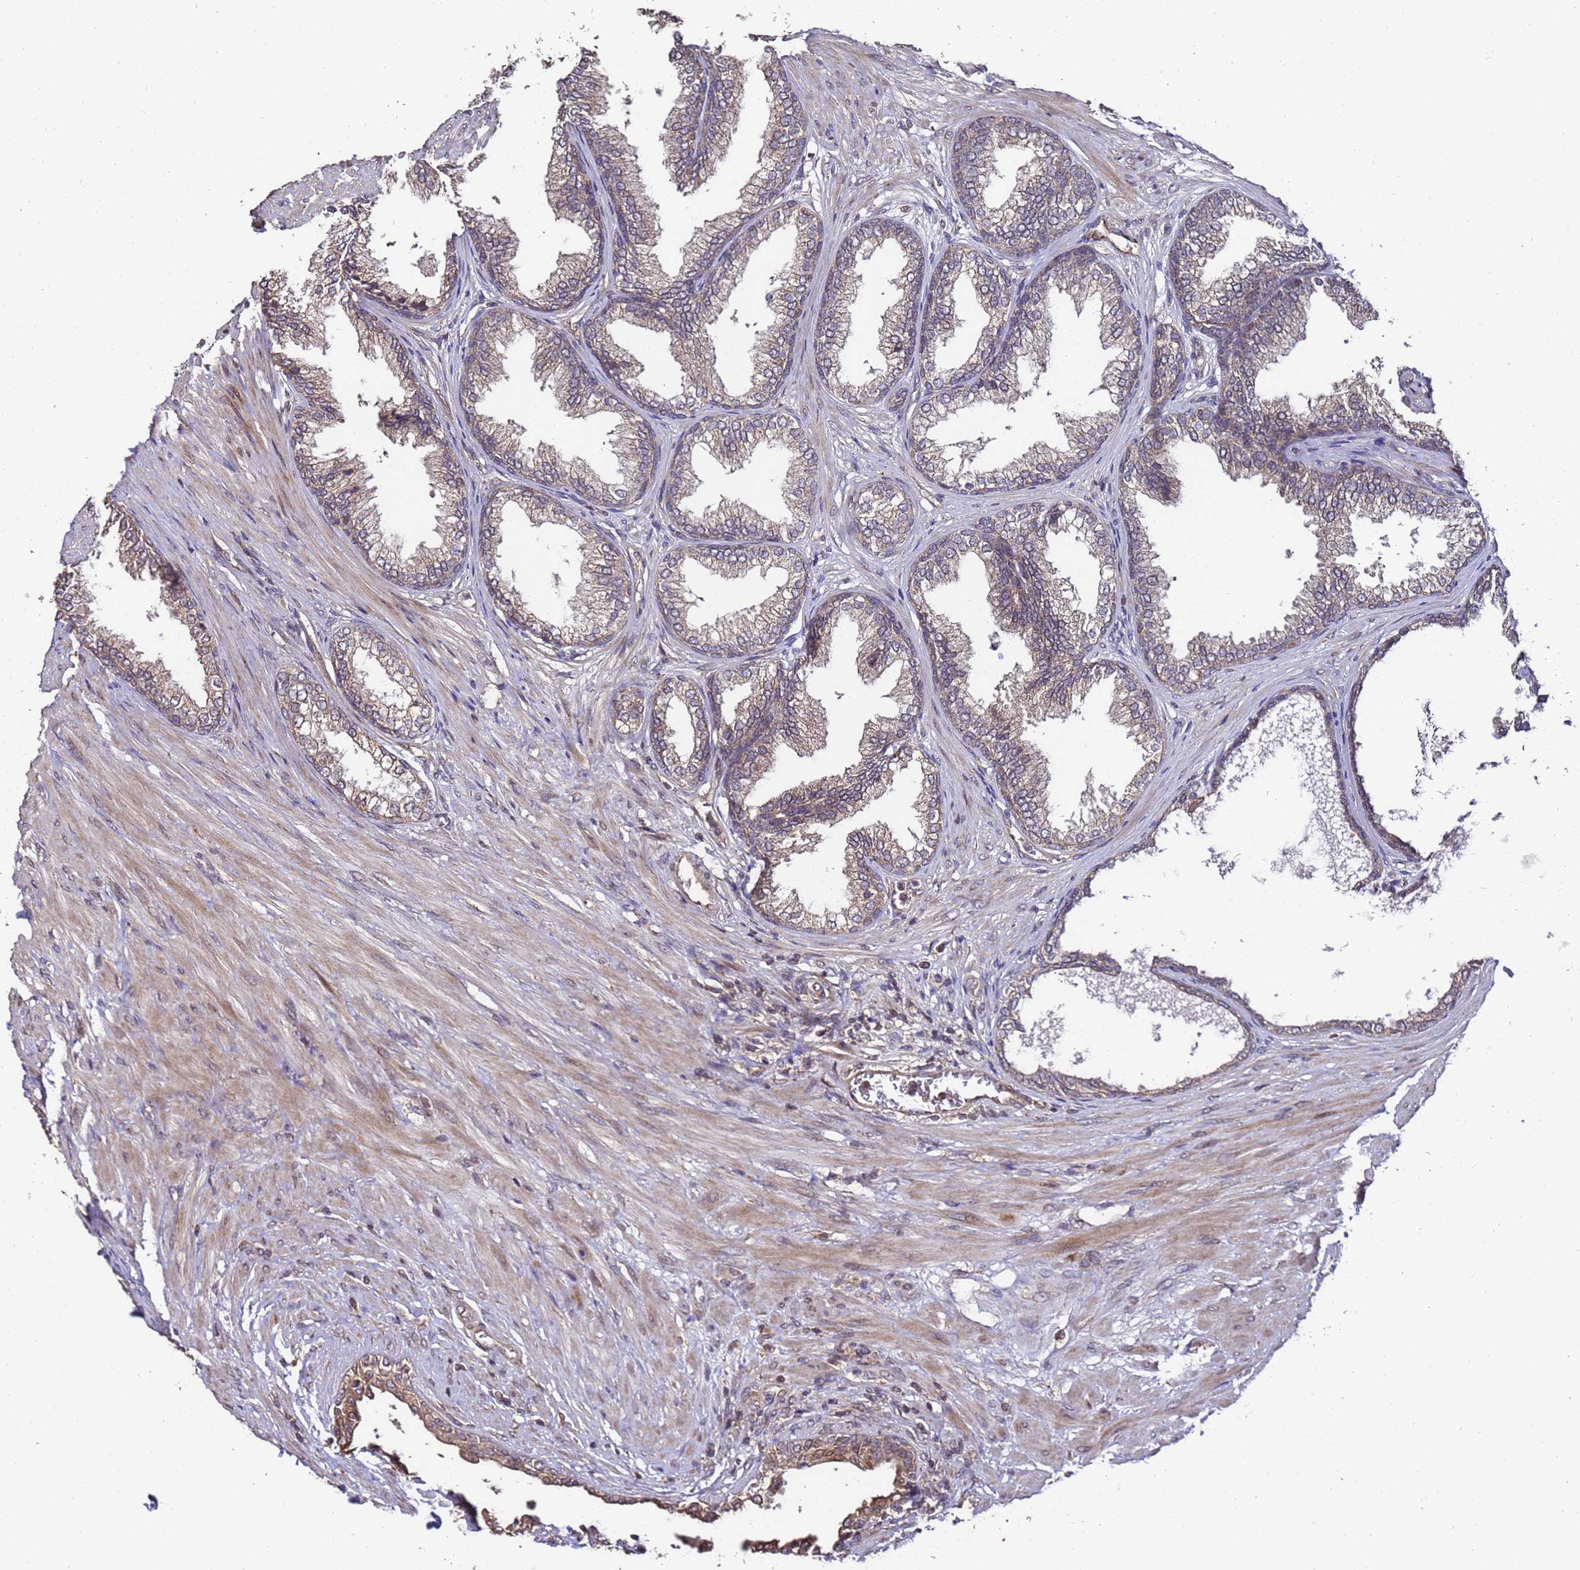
{"staining": {"intensity": "moderate", "quantity": "25%-75%", "location": "cytoplasmic/membranous,nuclear"}, "tissue": "prostate", "cell_type": "Glandular cells", "image_type": "normal", "snomed": [{"axis": "morphology", "description": "Normal tissue, NOS"}, {"axis": "topography", "description": "Prostate"}], "caption": "The micrograph displays staining of benign prostate, revealing moderate cytoplasmic/membranous,nuclear protein positivity (brown color) within glandular cells.", "gene": "PRODH", "patient": {"sex": "male", "age": 76}}